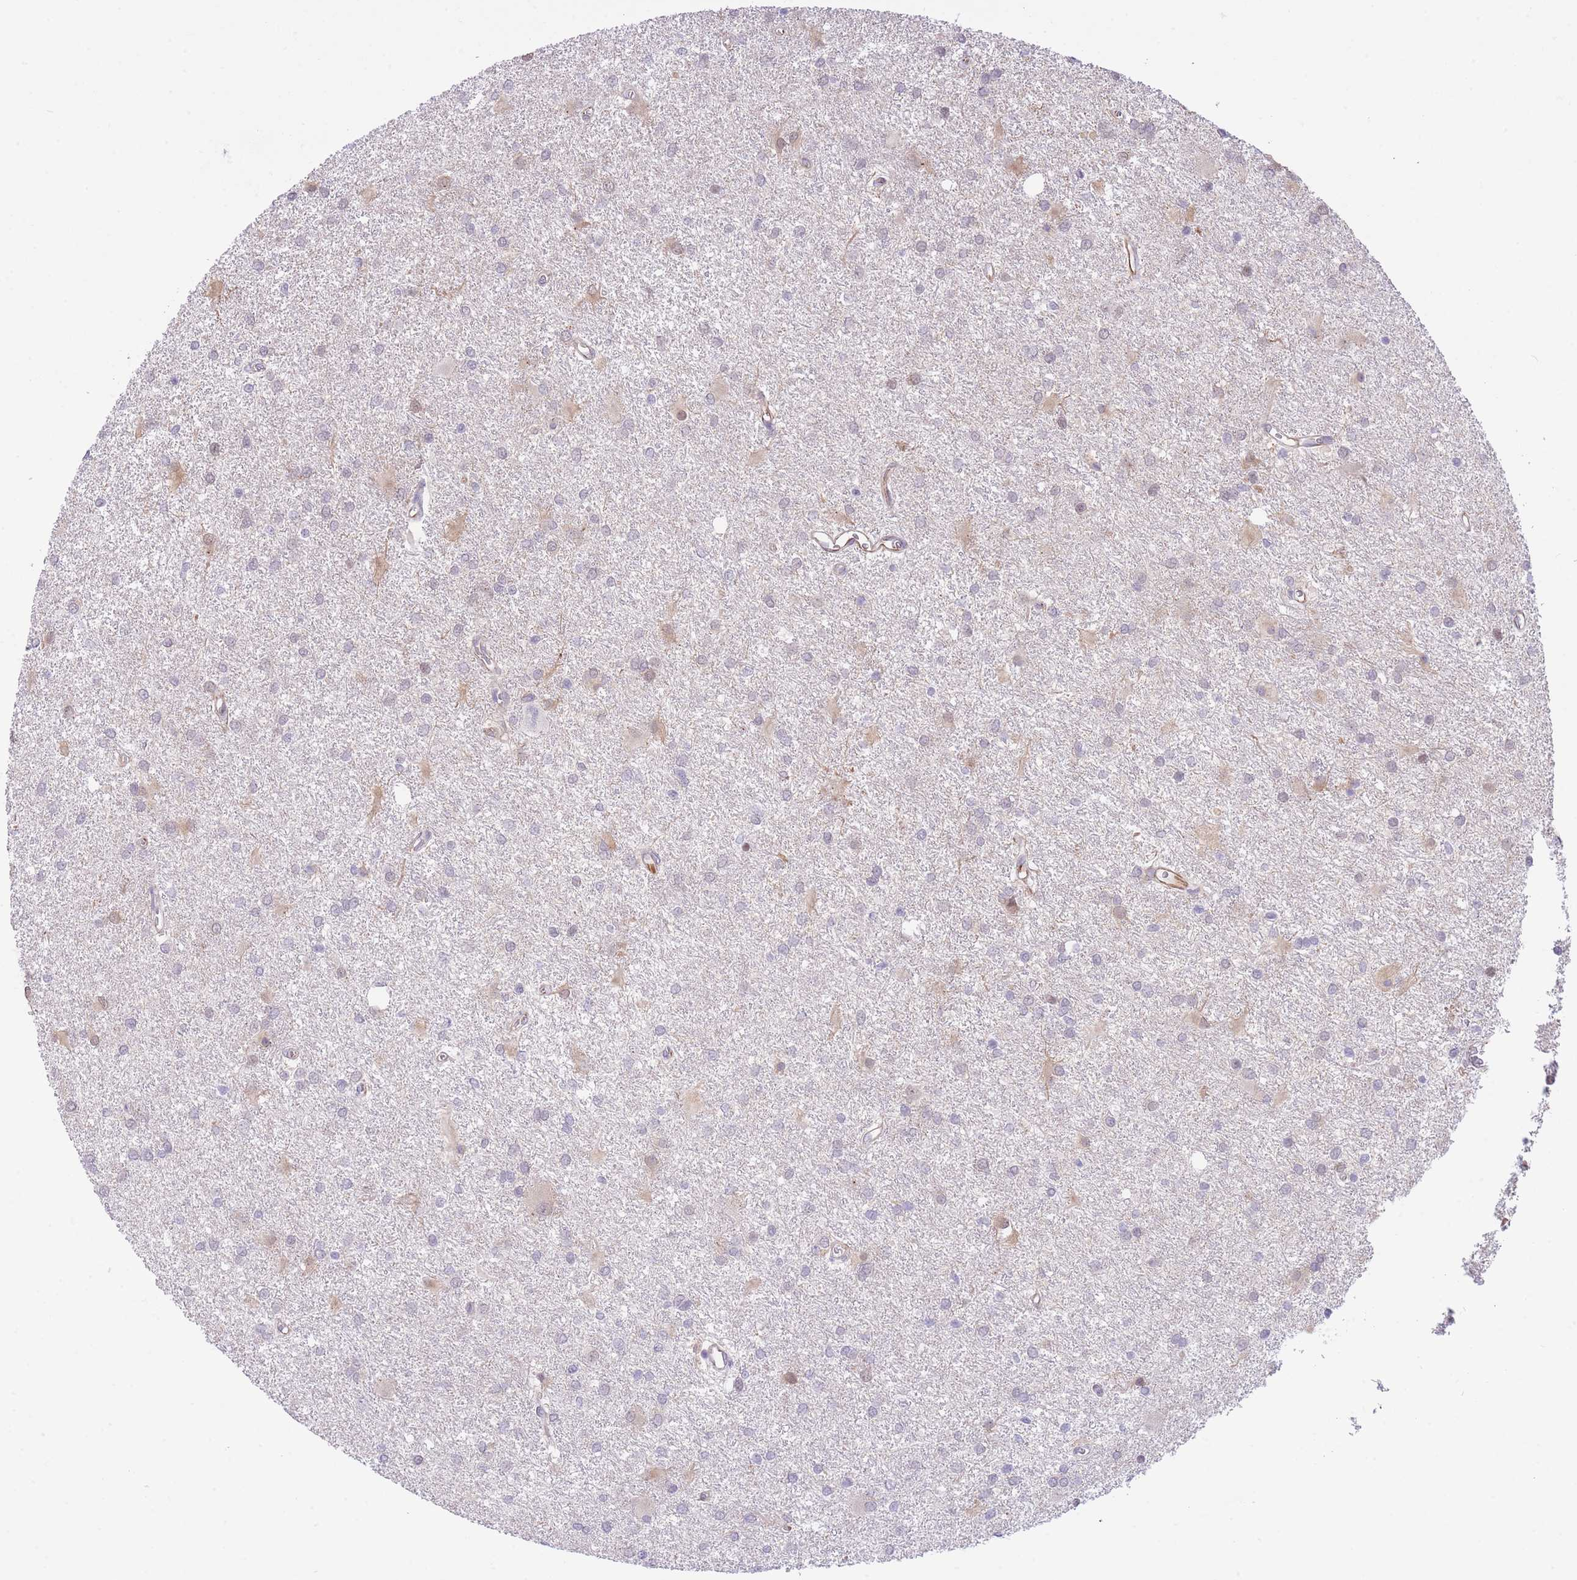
{"staining": {"intensity": "weak", "quantity": "<25%", "location": "cytoplasmic/membranous"}, "tissue": "glioma", "cell_type": "Tumor cells", "image_type": "cancer", "snomed": [{"axis": "morphology", "description": "Glioma, malignant, High grade"}, {"axis": "topography", "description": "Brain"}], "caption": "The immunohistochemistry (IHC) micrograph has no significant staining in tumor cells of glioma tissue.", "gene": "PSG8", "patient": {"sex": "female", "age": 50}}